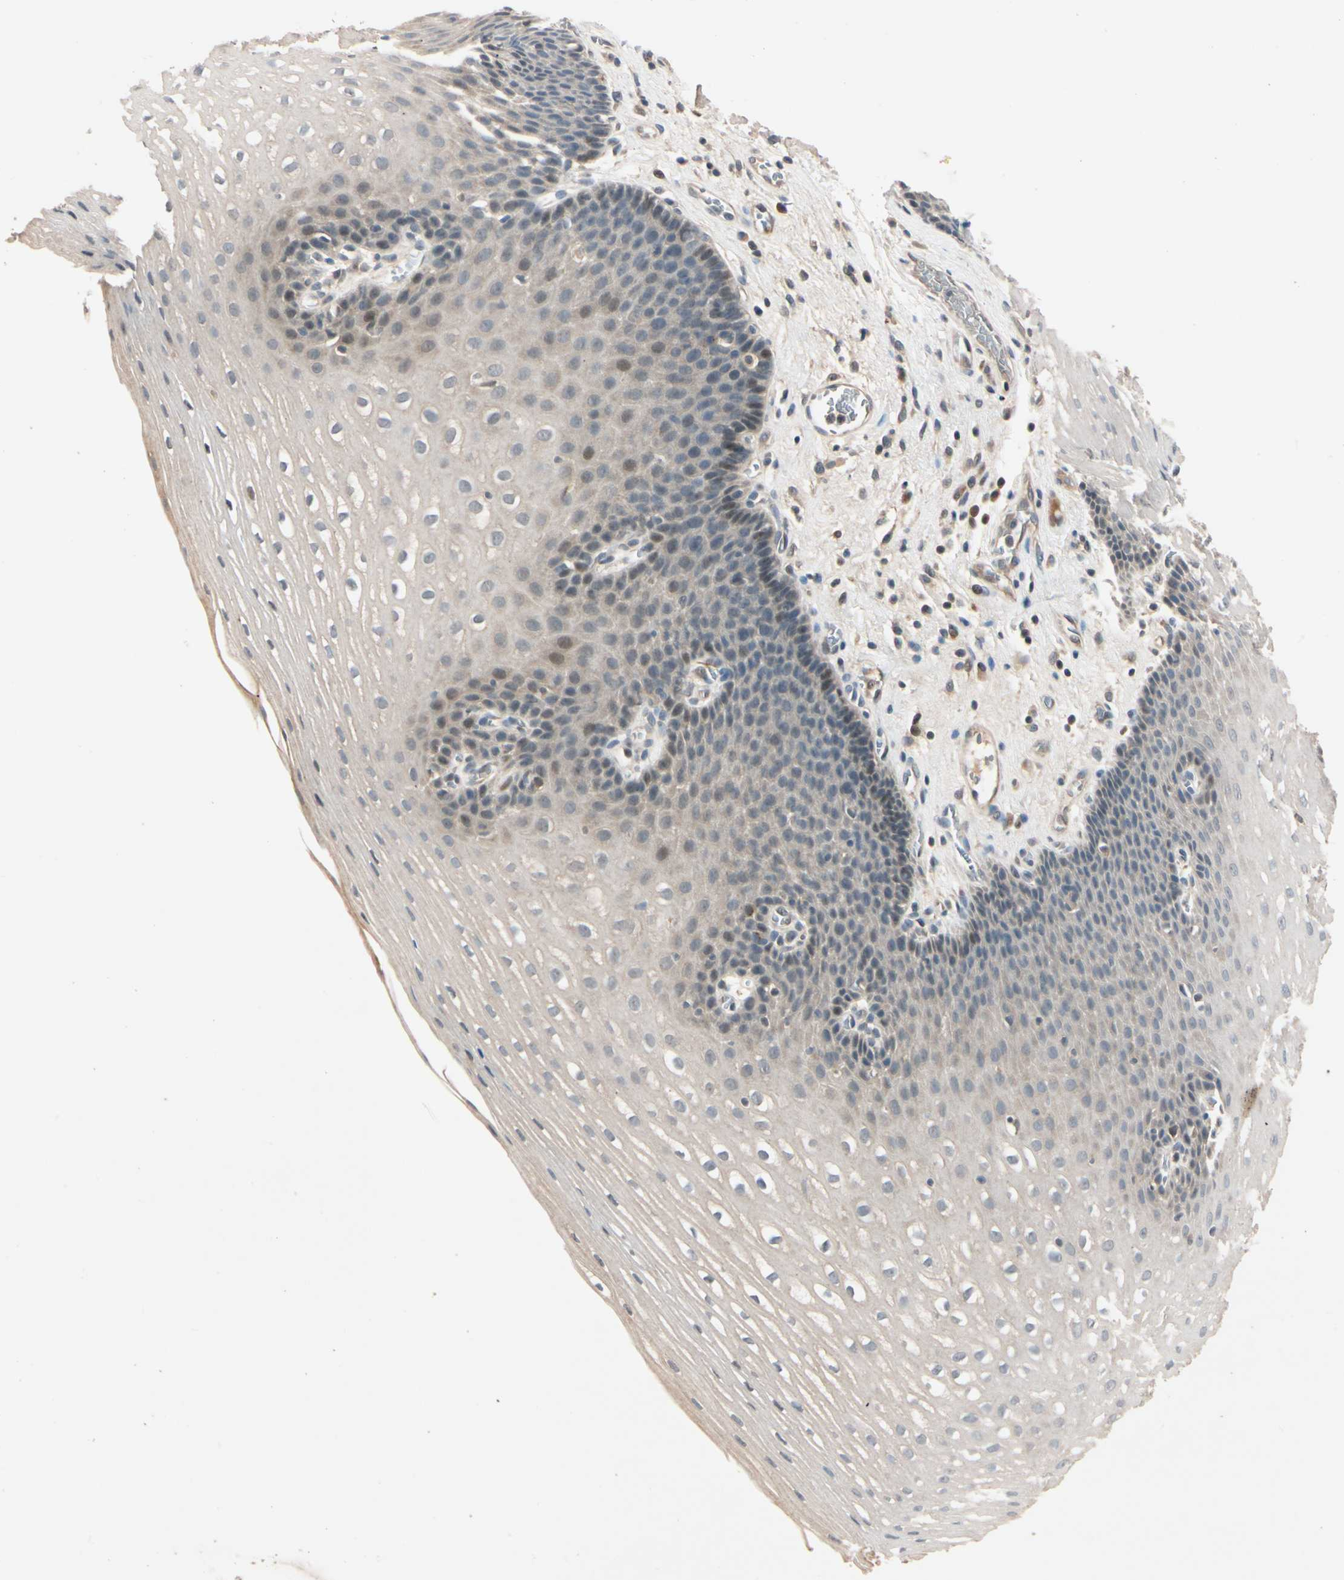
{"staining": {"intensity": "weak", "quantity": "25%-75%", "location": "cytoplasmic/membranous"}, "tissue": "esophagus", "cell_type": "Squamous epithelial cells", "image_type": "normal", "snomed": [{"axis": "morphology", "description": "Normal tissue, NOS"}, {"axis": "topography", "description": "Esophagus"}], "caption": "Squamous epithelial cells reveal low levels of weak cytoplasmic/membranous staining in about 25%-75% of cells in unremarkable human esophagus.", "gene": "ACSL5", "patient": {"sex": "male", "age": 48}}